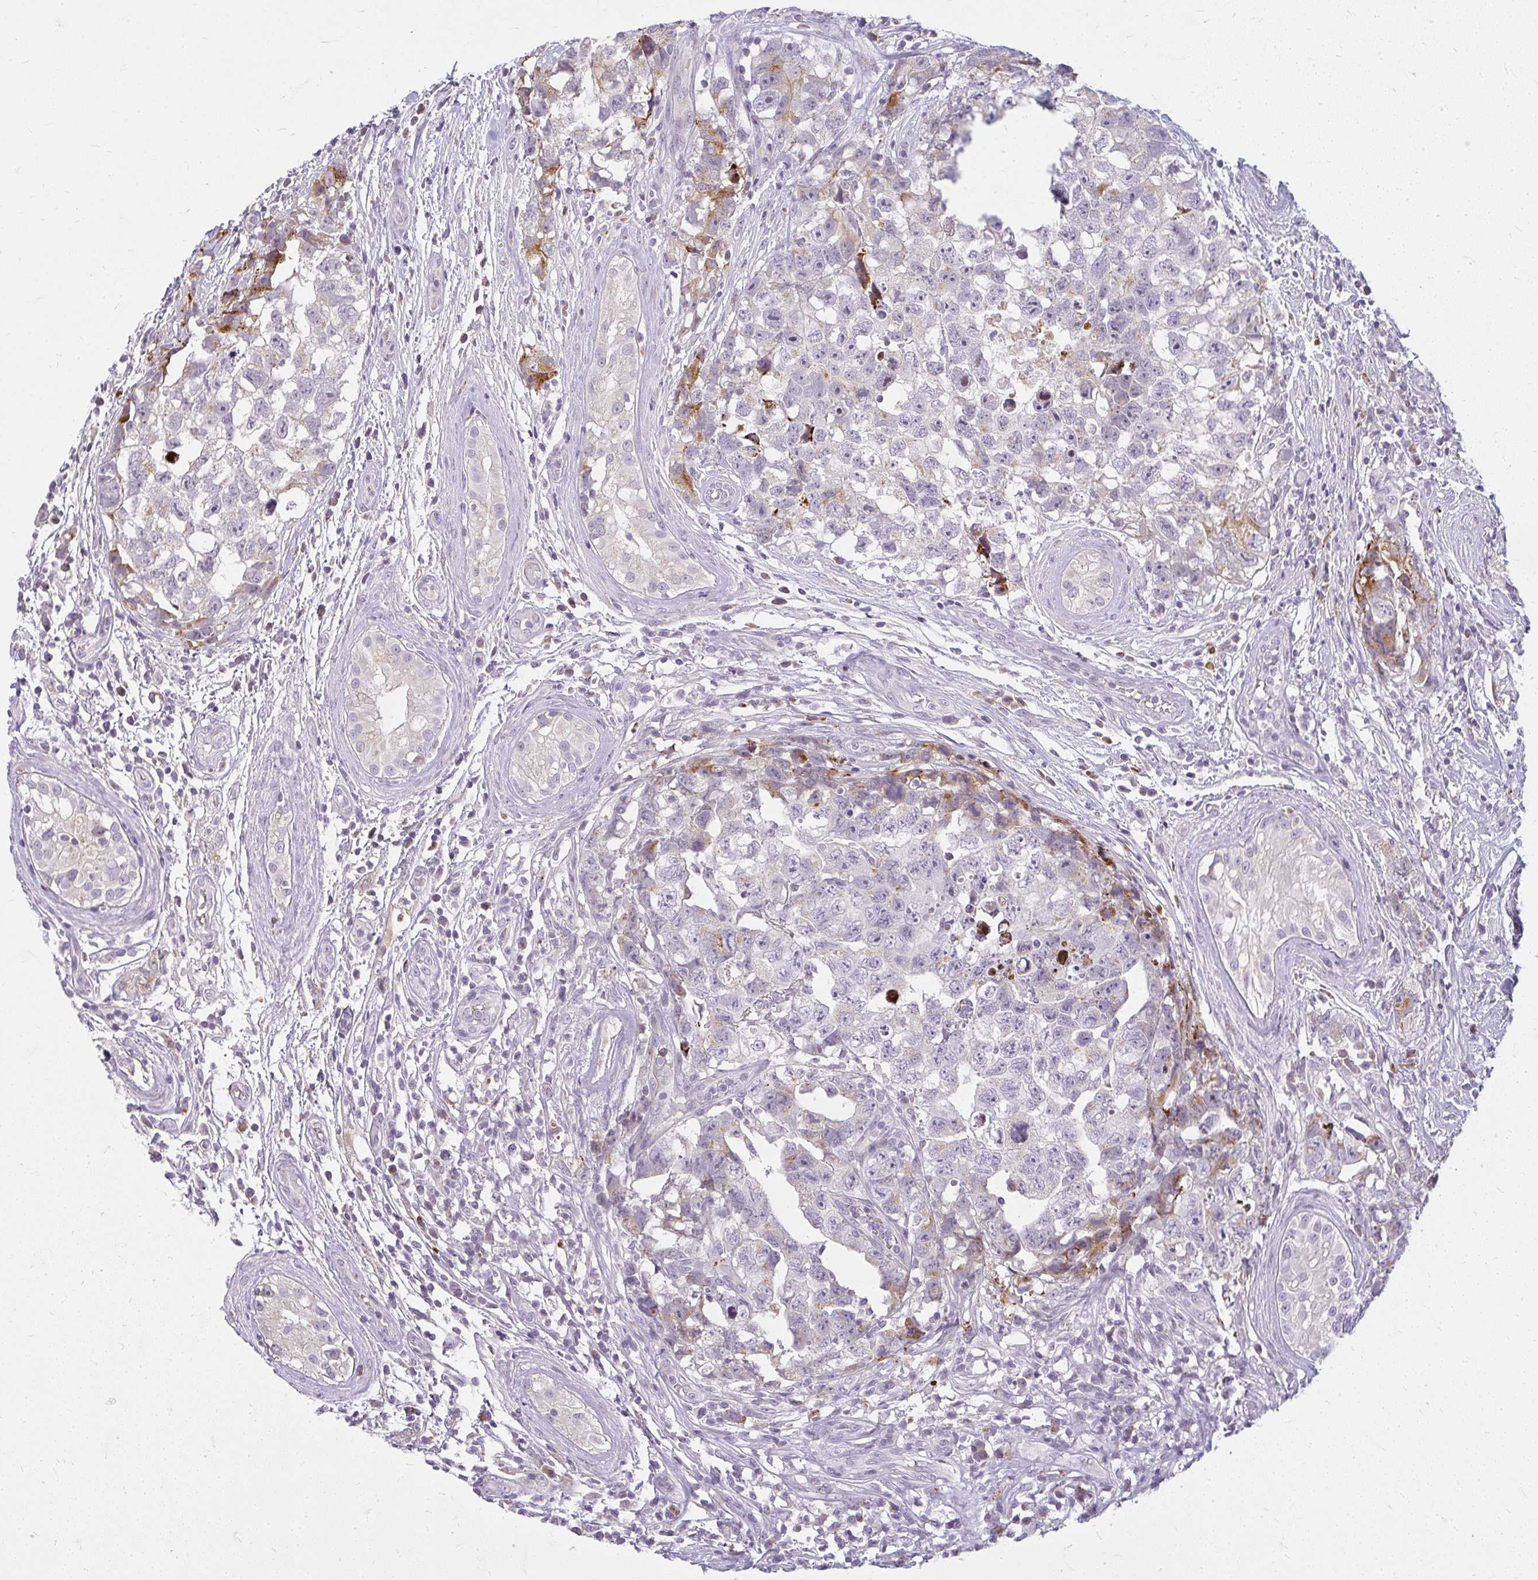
{"staining": {"intensity": "moderate", "quantity": "<25%", "location": "cytoplasmic/membranous"}, "tissue": "testis cancer", "cell_type": "Tumor cells", "image_type": "cancer", "snomed": [{"axis": "morphology", "description": "Carcinoma, Embryonal, NOS"}, {"axis": "topography", "description": "Testis"}], "caption": "A low amount of moderate cytoplasmic/membranous positivity is identified in about <25% of tumor cells in embryonal carcinoma (testis) tissue.", "gene": "ZFYVE26", "patient": {"sex": "male", "age": 22}}